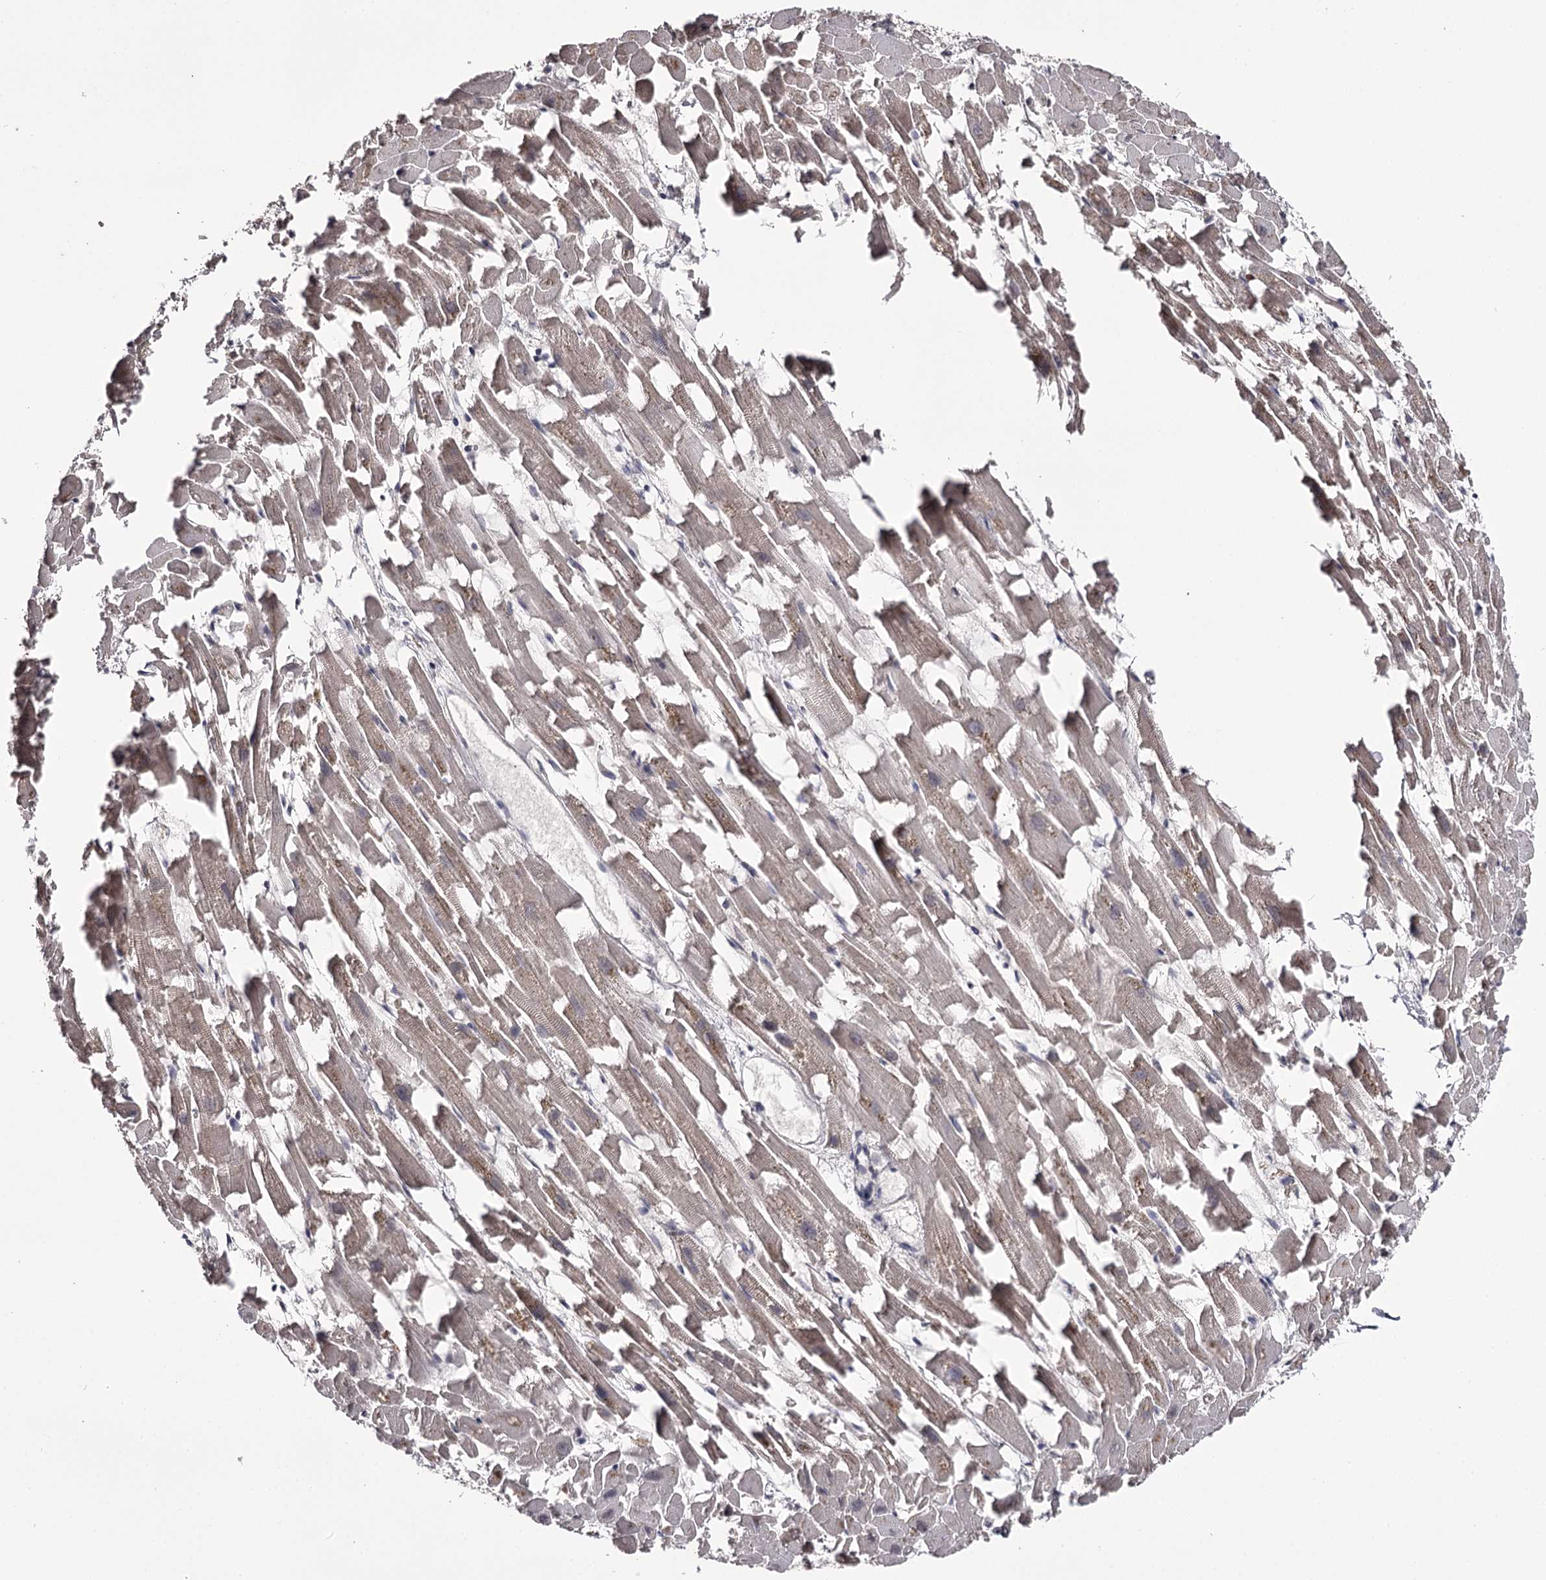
{"staining": {"intensity": "weak", "quantity": "25%-75%", "location": "cytoplasmic/membranous"}, "tissue": "heart muscle", "cell_type": "Cardiomyocytes", "image_type": "normal", "snomed": [{"axis": "morphology", "description": "Normal tissue, NOS"}, {"axis": "topography", "description": "Heart"}], "caption": "Unremarkable heart muscle was stained to show a protein in brown. There is low levels of weak cytoplasmic/membranous staining in approximately 25%-75% of cardiomyocytes. The staining is performed using DAB brown chromogen to label protein expression. The nuclei are counter-stained blue using hematoxylin.", "gene": "PRM2", "patient": {"sex": "female", "age": 64}}